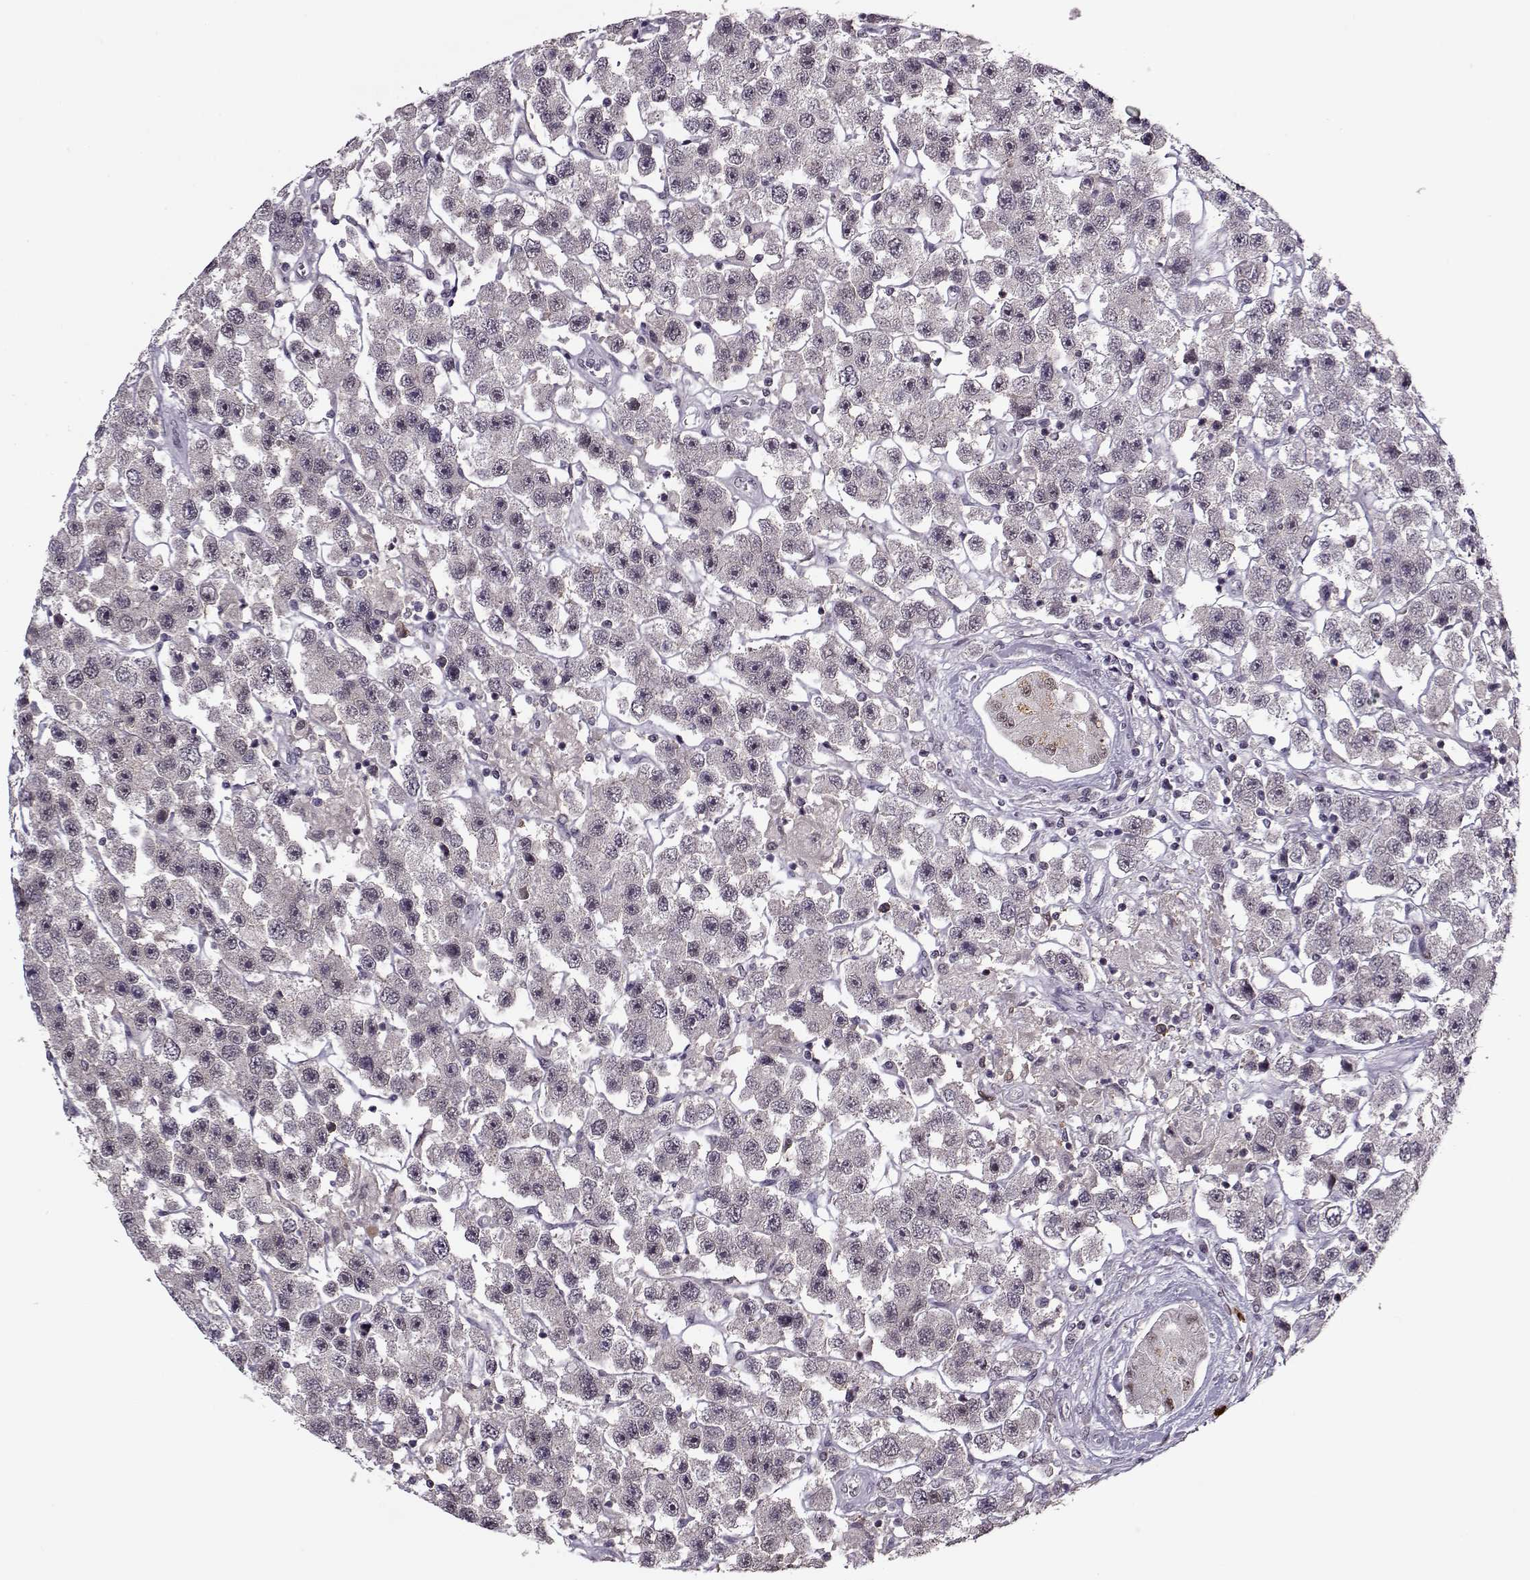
{"staining": {"intensity": "negative", "quantity": "none", "location": "none"}, "tissue": "testis cancer", "cell_type": "Tumor cells", "image_type": "cancer", "snomed": [{"axis": "morphology", "description": "Seminoma, NOS"}, {"axis": "topography", "description": "Testis"}], "caption": "Immunohistochemistry of human testis cancer (seminoma) demonstrates no positivity in tumor cells.", "gene": "DENND4B", "patient": {"sex": "male", "age": 45}}